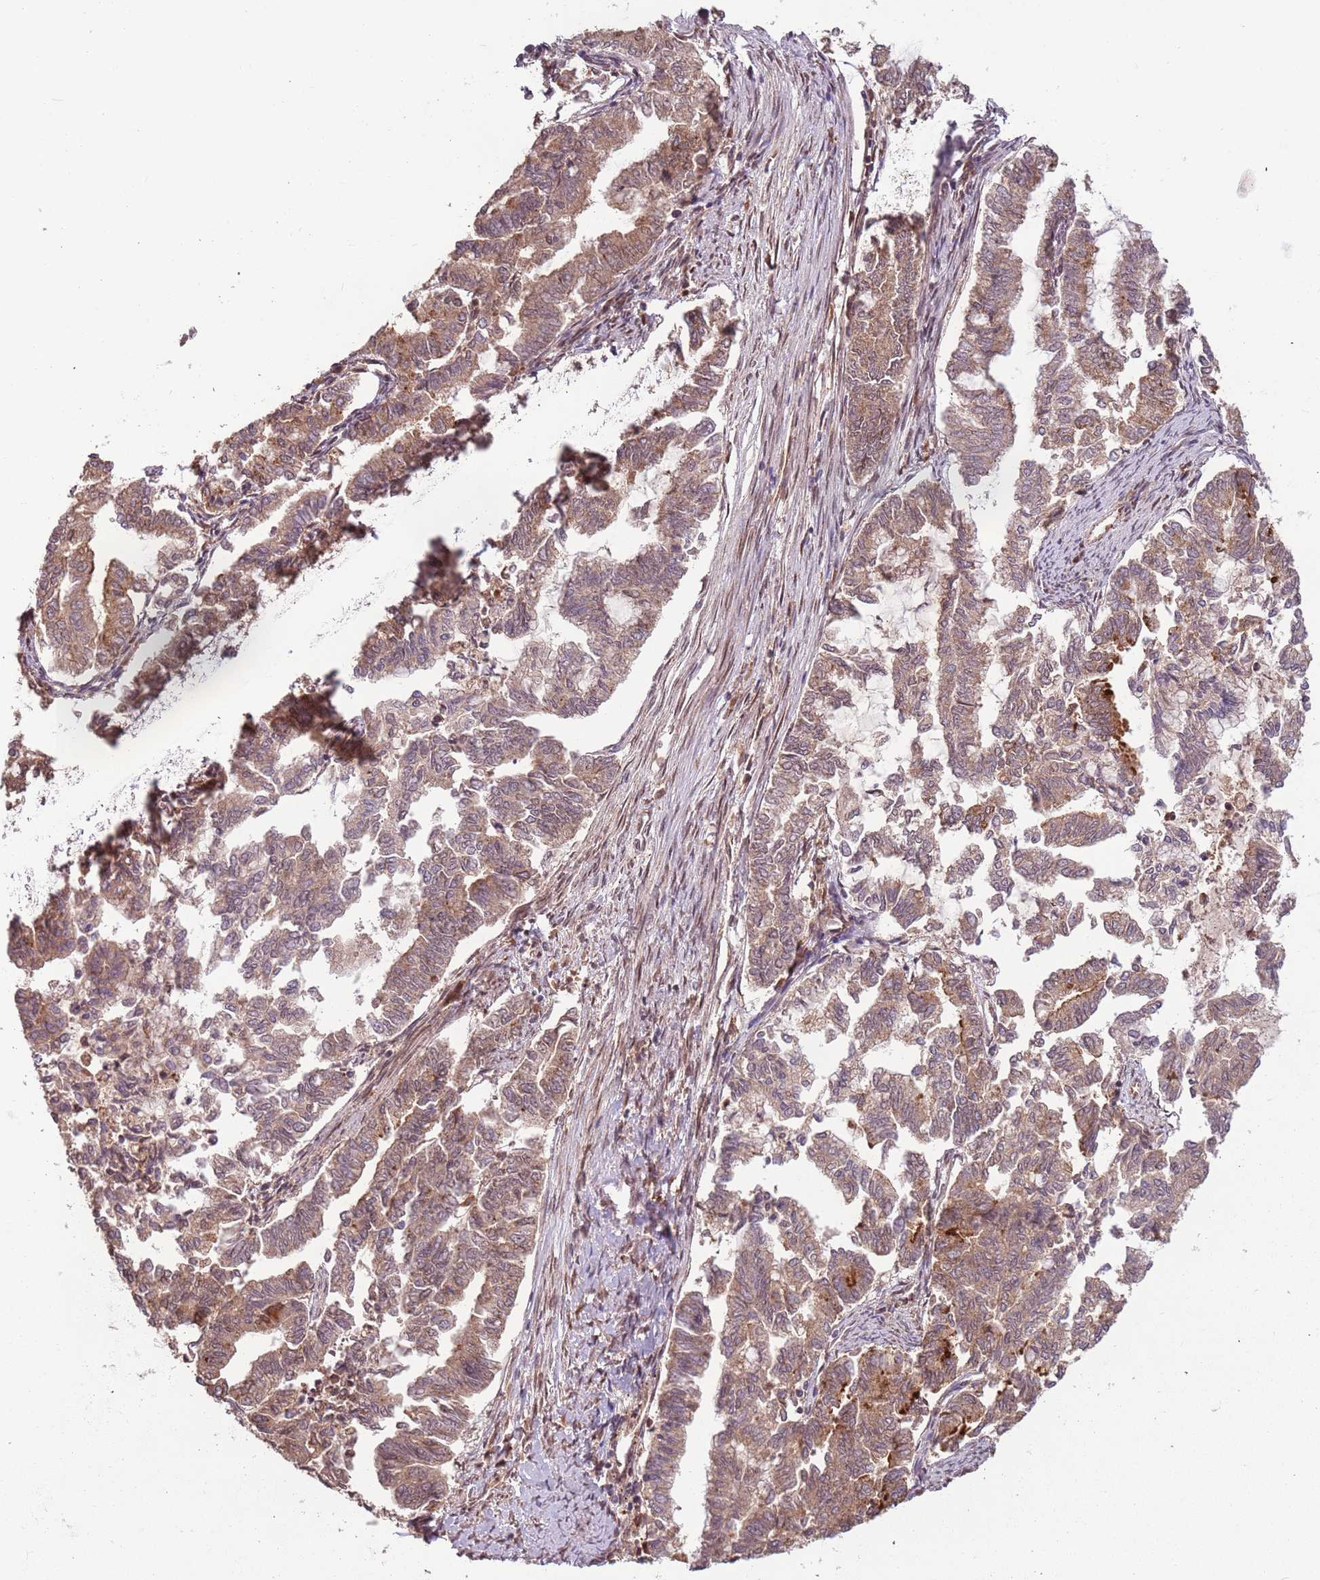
{"staining": {"intensity": "weak", "quantity": ">75%", "location": "cytoplasmic/membranous"}, "tissue": "endometrial cancer", "cell_type": "Tumor cells", "image_type": "cancer", "snomed": [{"axis": "morphology", "description": "Adenocarcinoma, NOS"}, {"axis": "topography", "description": "Endometrium"}], "caption": "This histopathology image displays immunohistochemistry staining of human endometrial cancer, with low weak cytoplasmic/membranous expression in approximately >75% of tumor cells.", "gene": "POLR3H", "patient": {"sex": "female", "age": 79}}